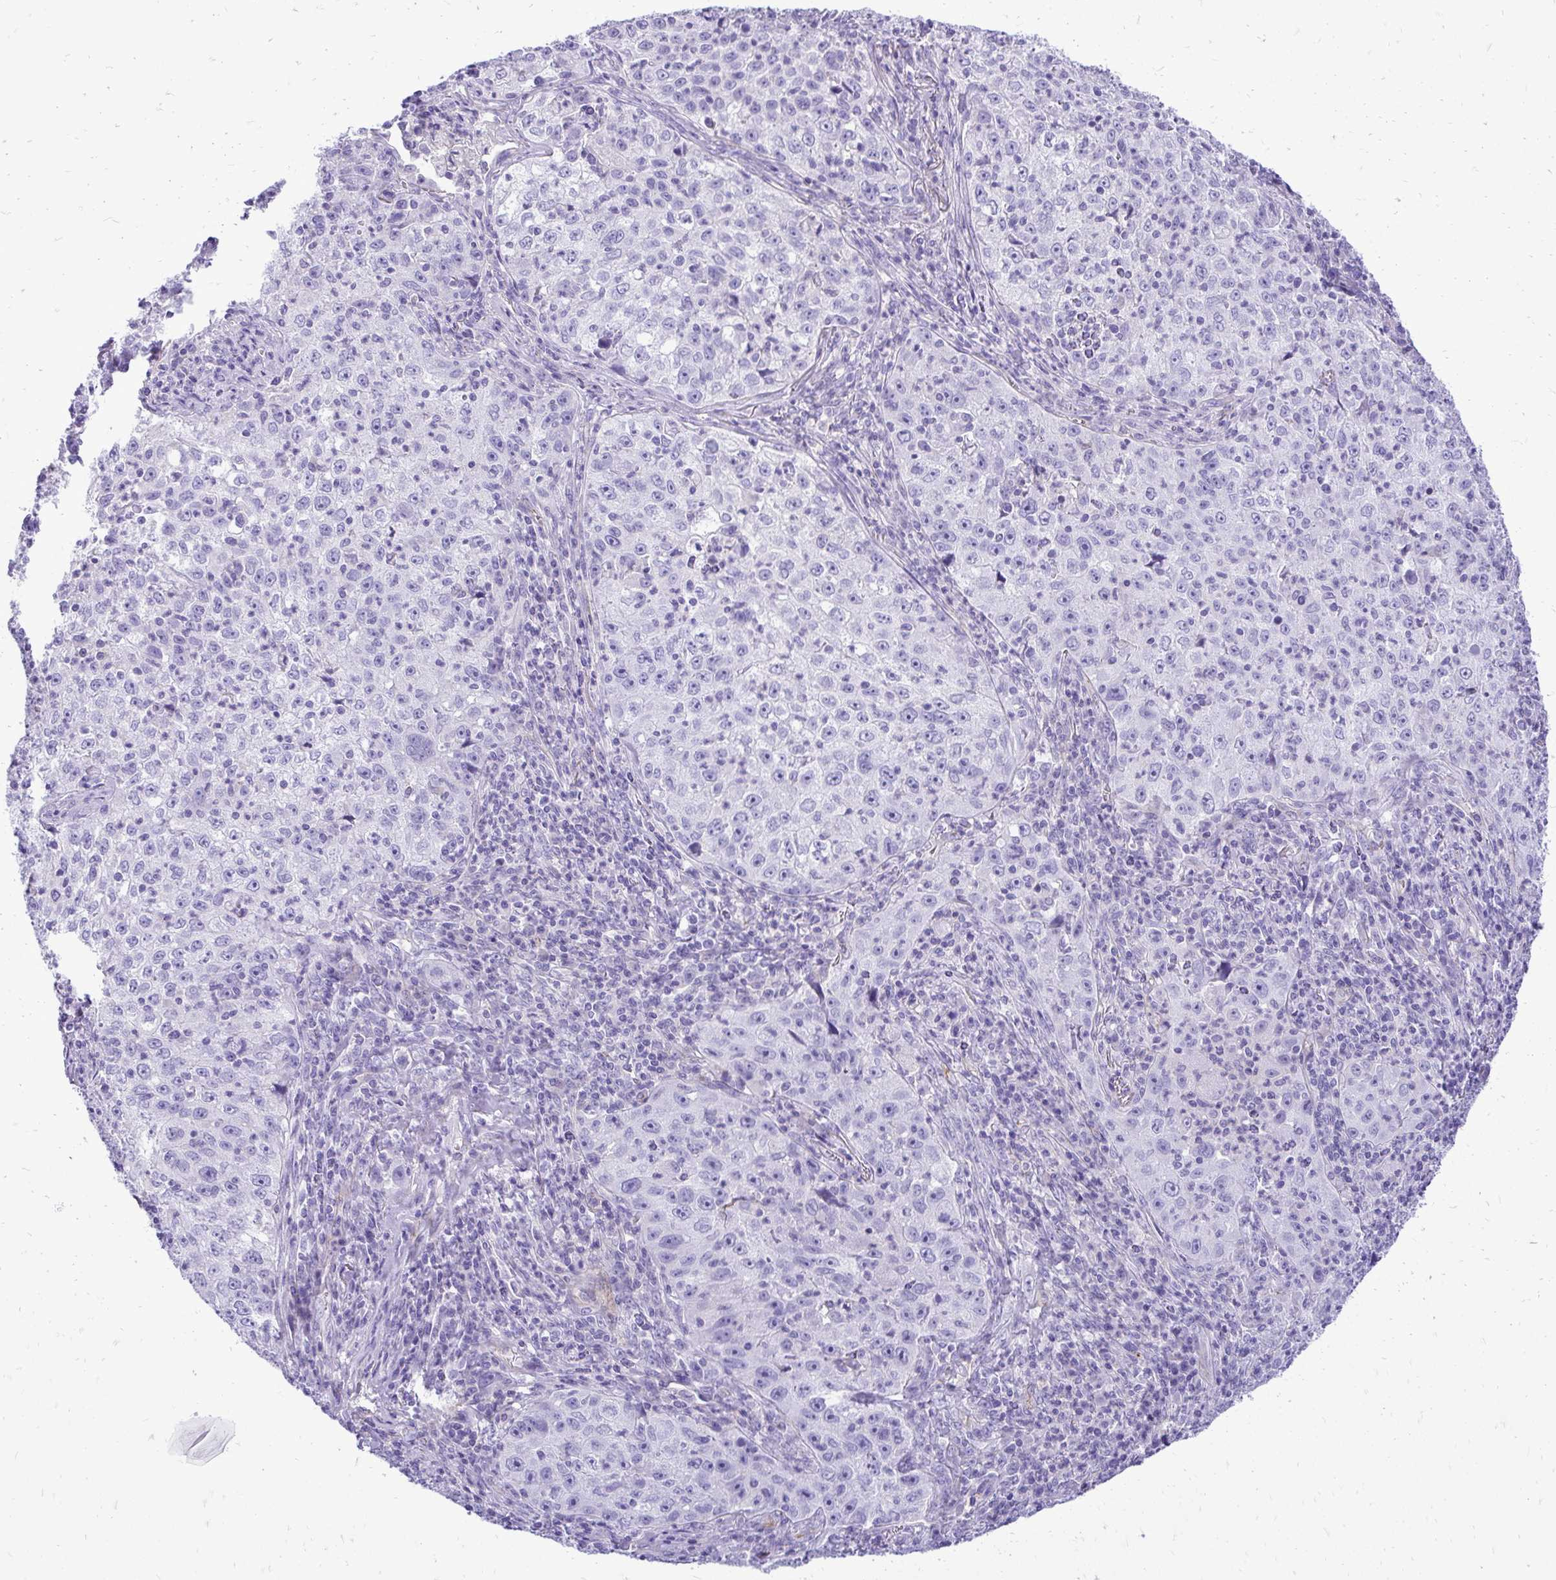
{"staining": {"intensity": "negative", "quantity": "none", "location": "none"}, "tissue": "lung cancer", "cell_type": "Tumor cells", "image_type": "cancer", "snomed": [{"axis": "morphology", "description": "Squamous cell carcinoma, NOS"}, {"axis": "topography", "description": "Lung"}], "caption": "An immunohistochemistry image of lung squamous cell carcinoma is shown. There is no staining in tumor cells of lung squamous cell carcinoma. The staining is performed using DAB (3,3'-diaminobenzidine) brown chromogen with nuclei counter-stained in using hematoxylin.", "gene": "PELI3", "patient": {"sex": "male", "age": 71}}